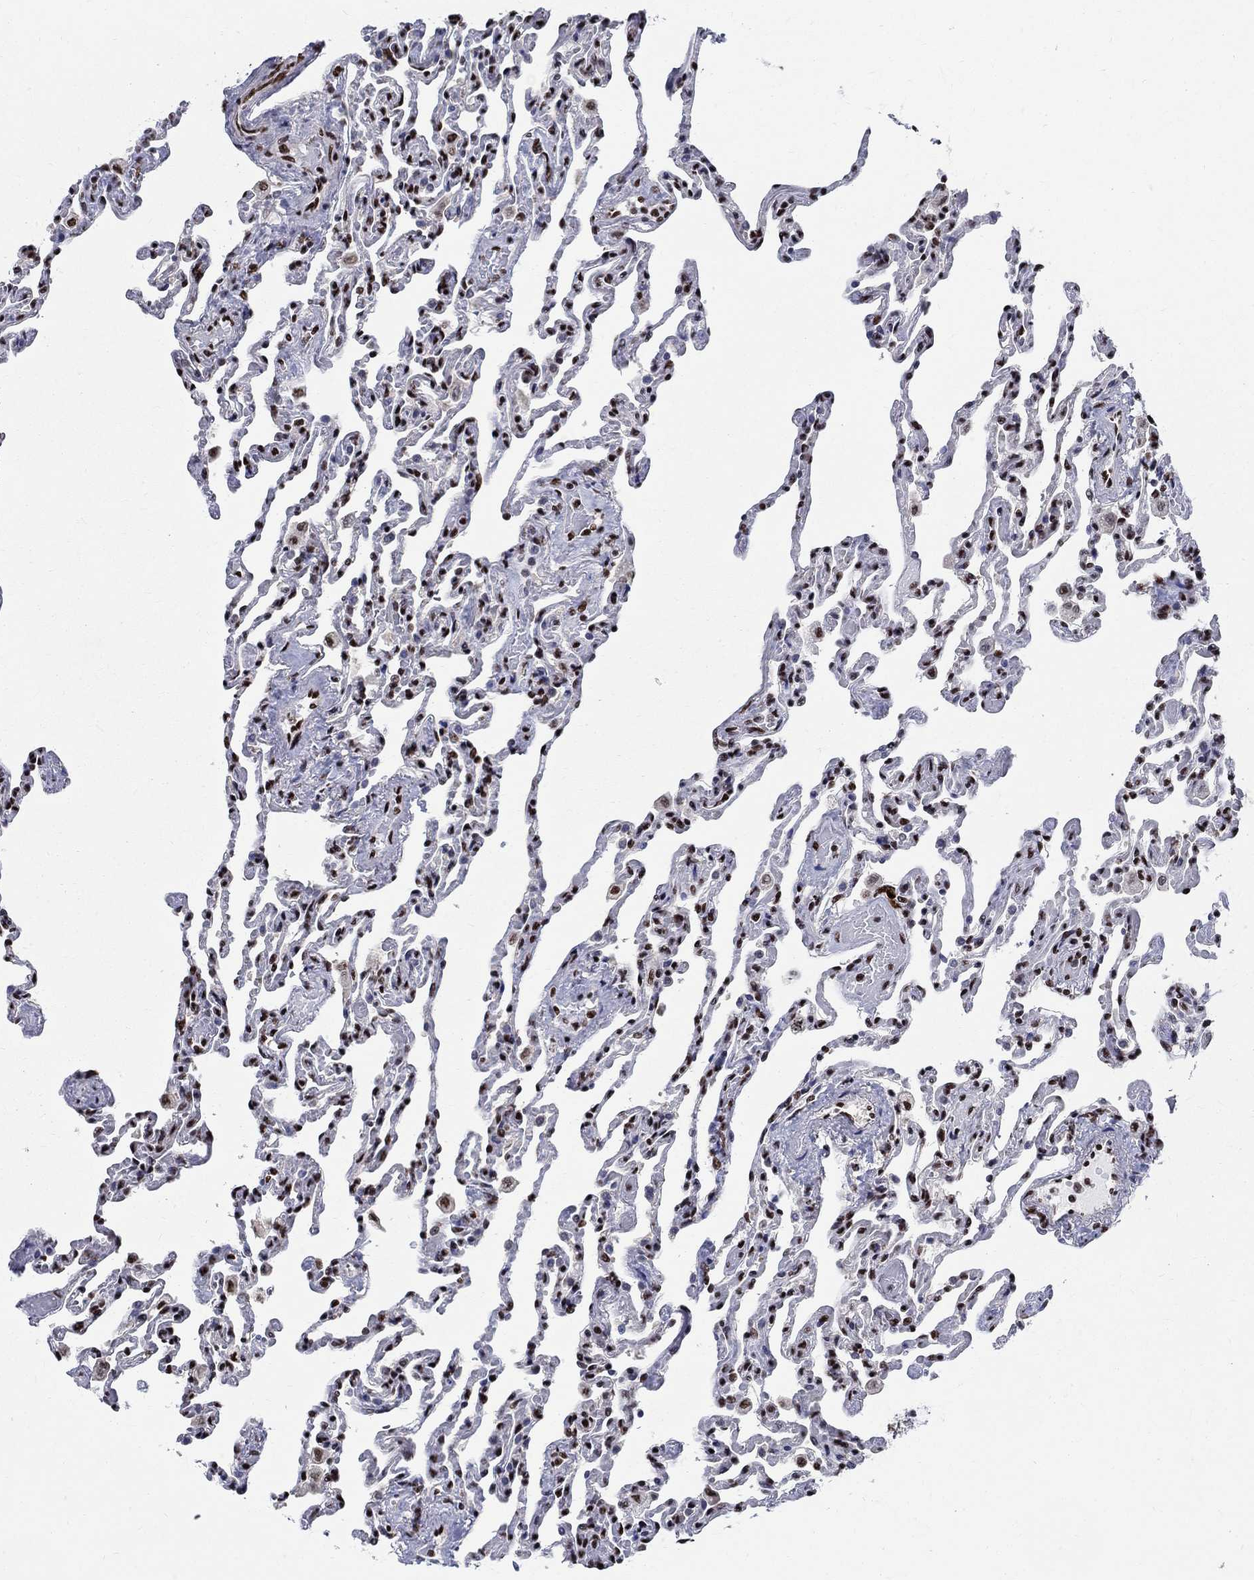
{"staining": {"intensity": "strong", "quantity": "25%-75%", "location": "nuclear"}, "tissue": "lung", "cell_type": "Alveolar cells", "image_type": "normal", "snomed": [{"axis": "morphology", "description": "Normal tissue, NOS"}, {"axis": "topography", "description": "Lung"}], "caption": "An immunohistochemistry (IHC) photomicrograph of normal tissue is shown. Protein staining in brown highlights strong nuclear positivity in lung within alveolar cells.", "gene": "FBXO16", "patient": {"sex": "female", "age": 43}}